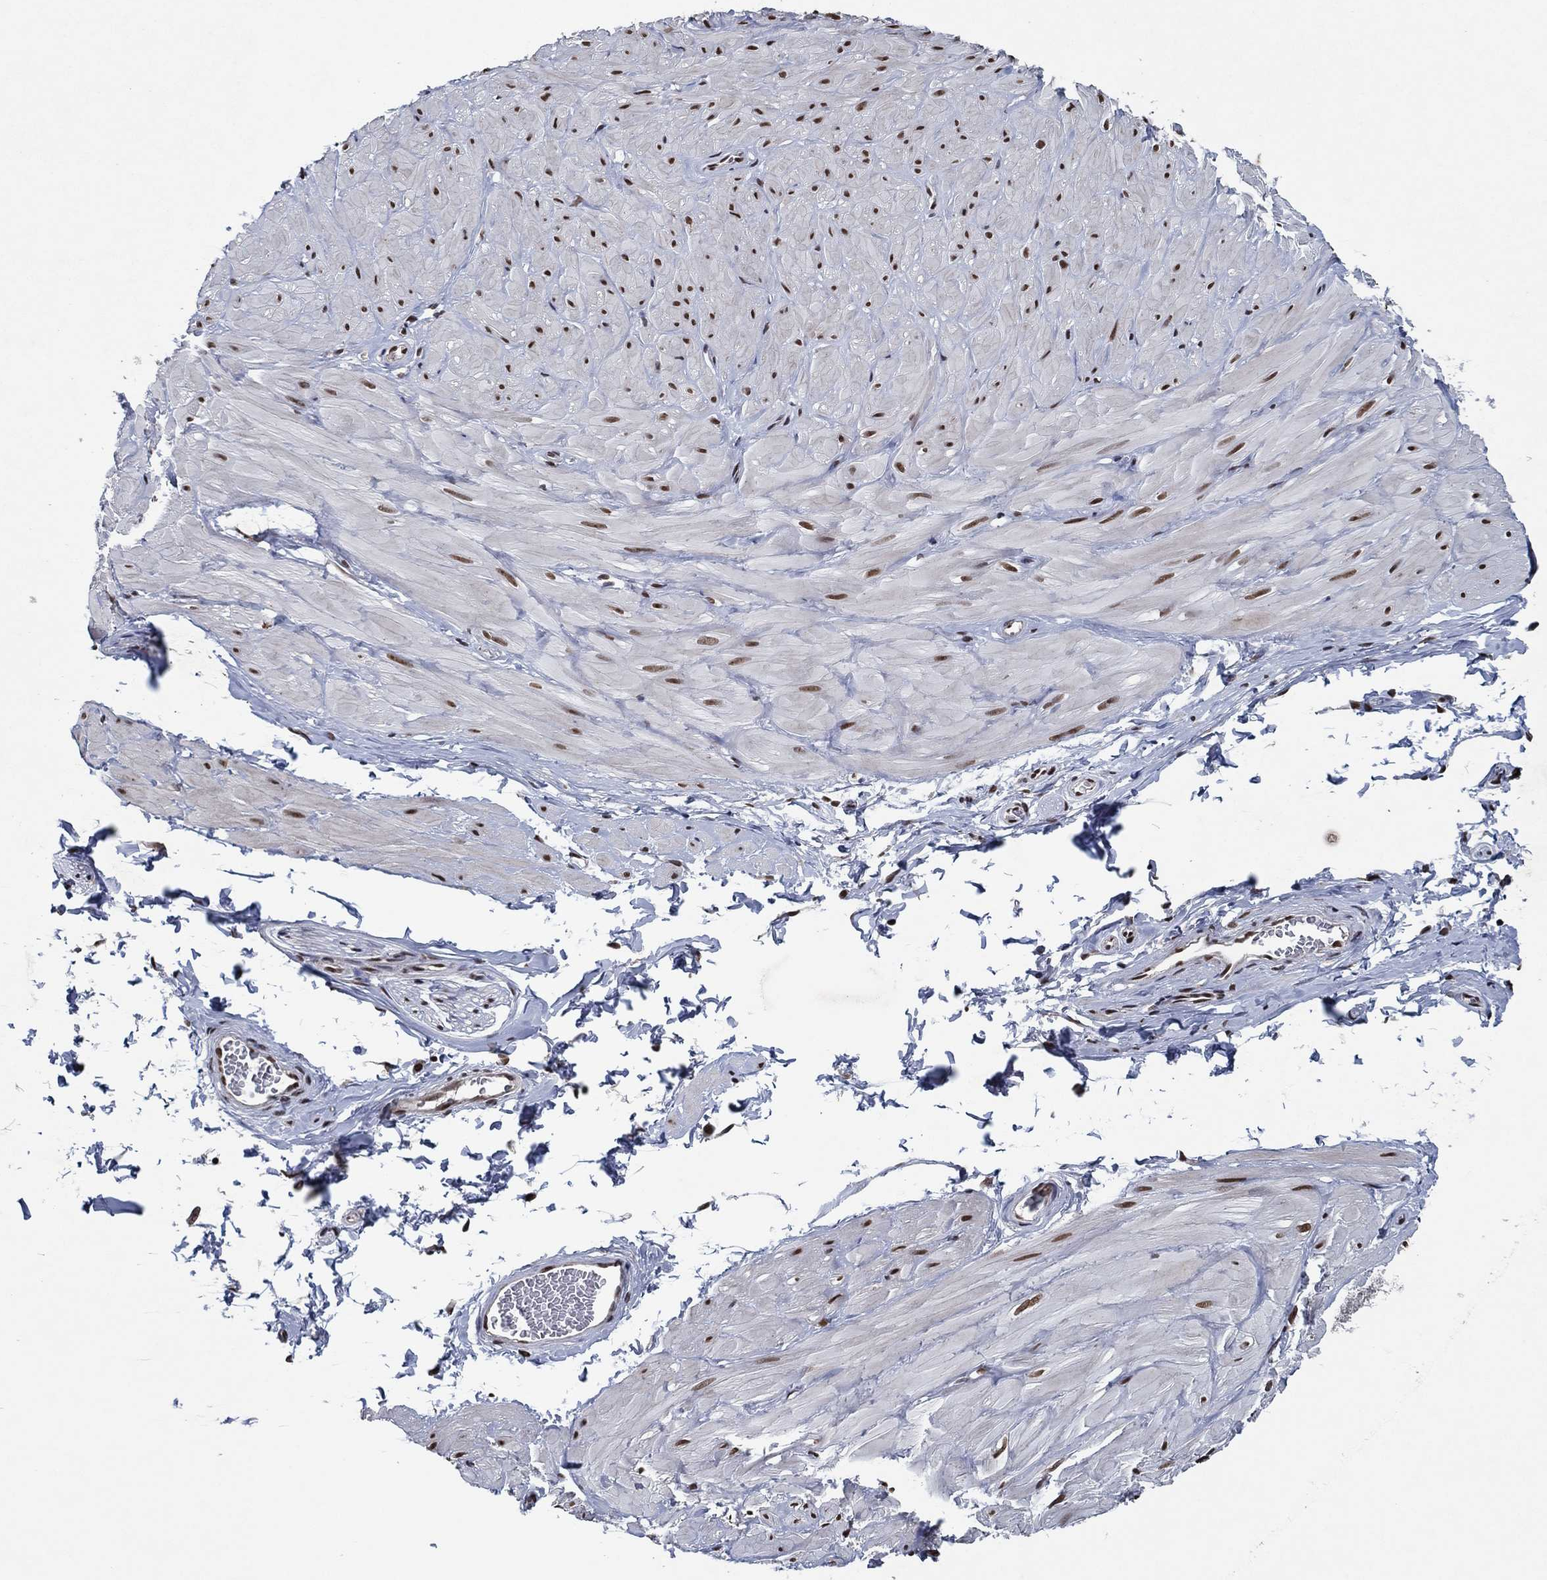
{"staining": {"intensity": "moderate", "quantity": "25%-75%", "location": "nuclear"}, "tissue": "soft tissue", "cell_type": "Fibroblasts", "image_type": "normal", "snomed": [{"axis": "morphology", "description": "Normal tissue, NOS"}, {"axis": "topography", "description": "Smooth muscle"}, {"axis": "topography", "description": "Peripheral nerve tissue"}], "caption": "Protein analysis of benign soft tissue demonstrates moderate nuclear expression in about 25%-75% of fibroblasts. (IHC, brightfield microscopy, high magnification).", "gene": "ZBTB42", "patient": {"sex": "male", "age": 22}}